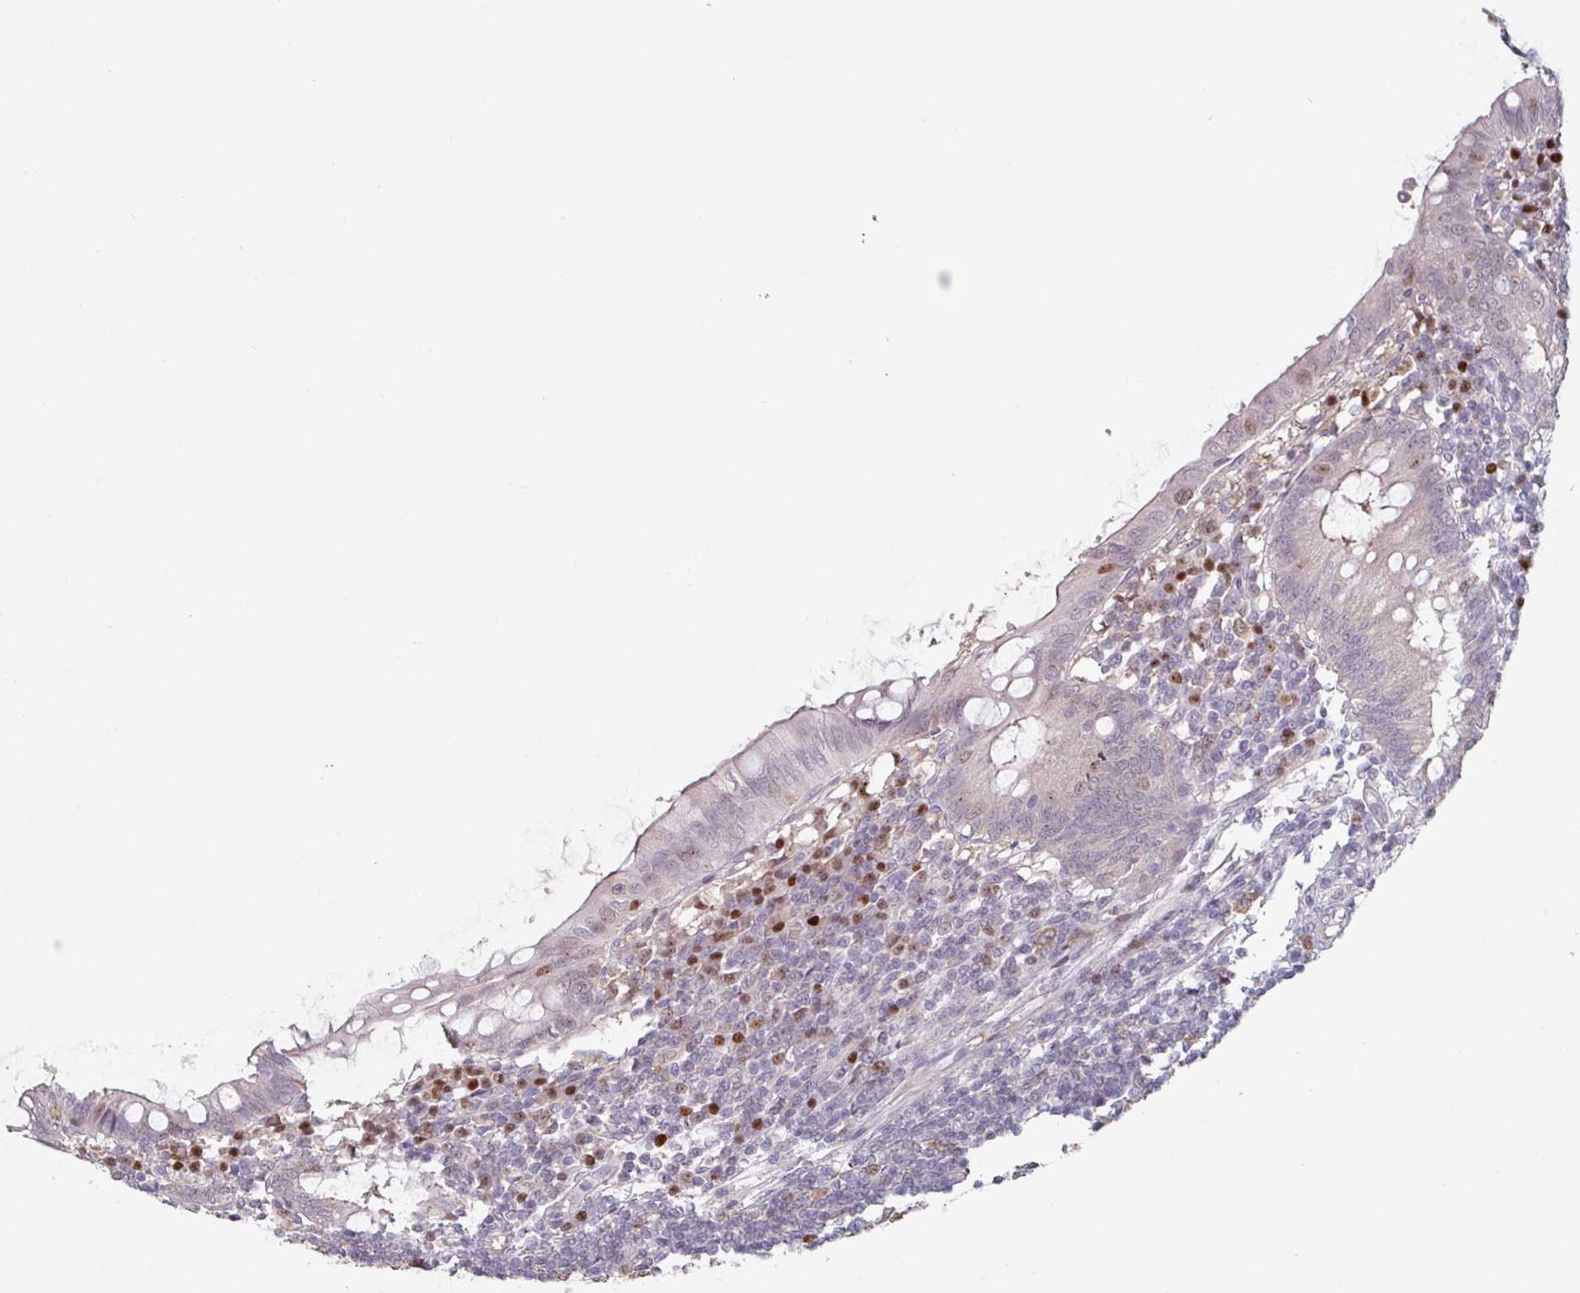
{"staining": {"intensity": "negative", "quantity": "none", "location": "none"}, "tissue": "appendix", "cell_type": "Glandular cells", "image_type": "normal", "snomed": [{"axis": "morphology", "description": "Normal tissue, NOS"}, {"axis": "topography", "description": "Appendix"}], "caption": "This is a micrograph of immunohistochemistry staining of unremarkable appendix, which shows no expression in glandular cells. (Stains: DAB IHC with hematoxylin counter stain, Microscopy: brightfield microscopy at high magnification).", "gene": "ZBTB6", "patient": {"sex": "male", "age": 83}}